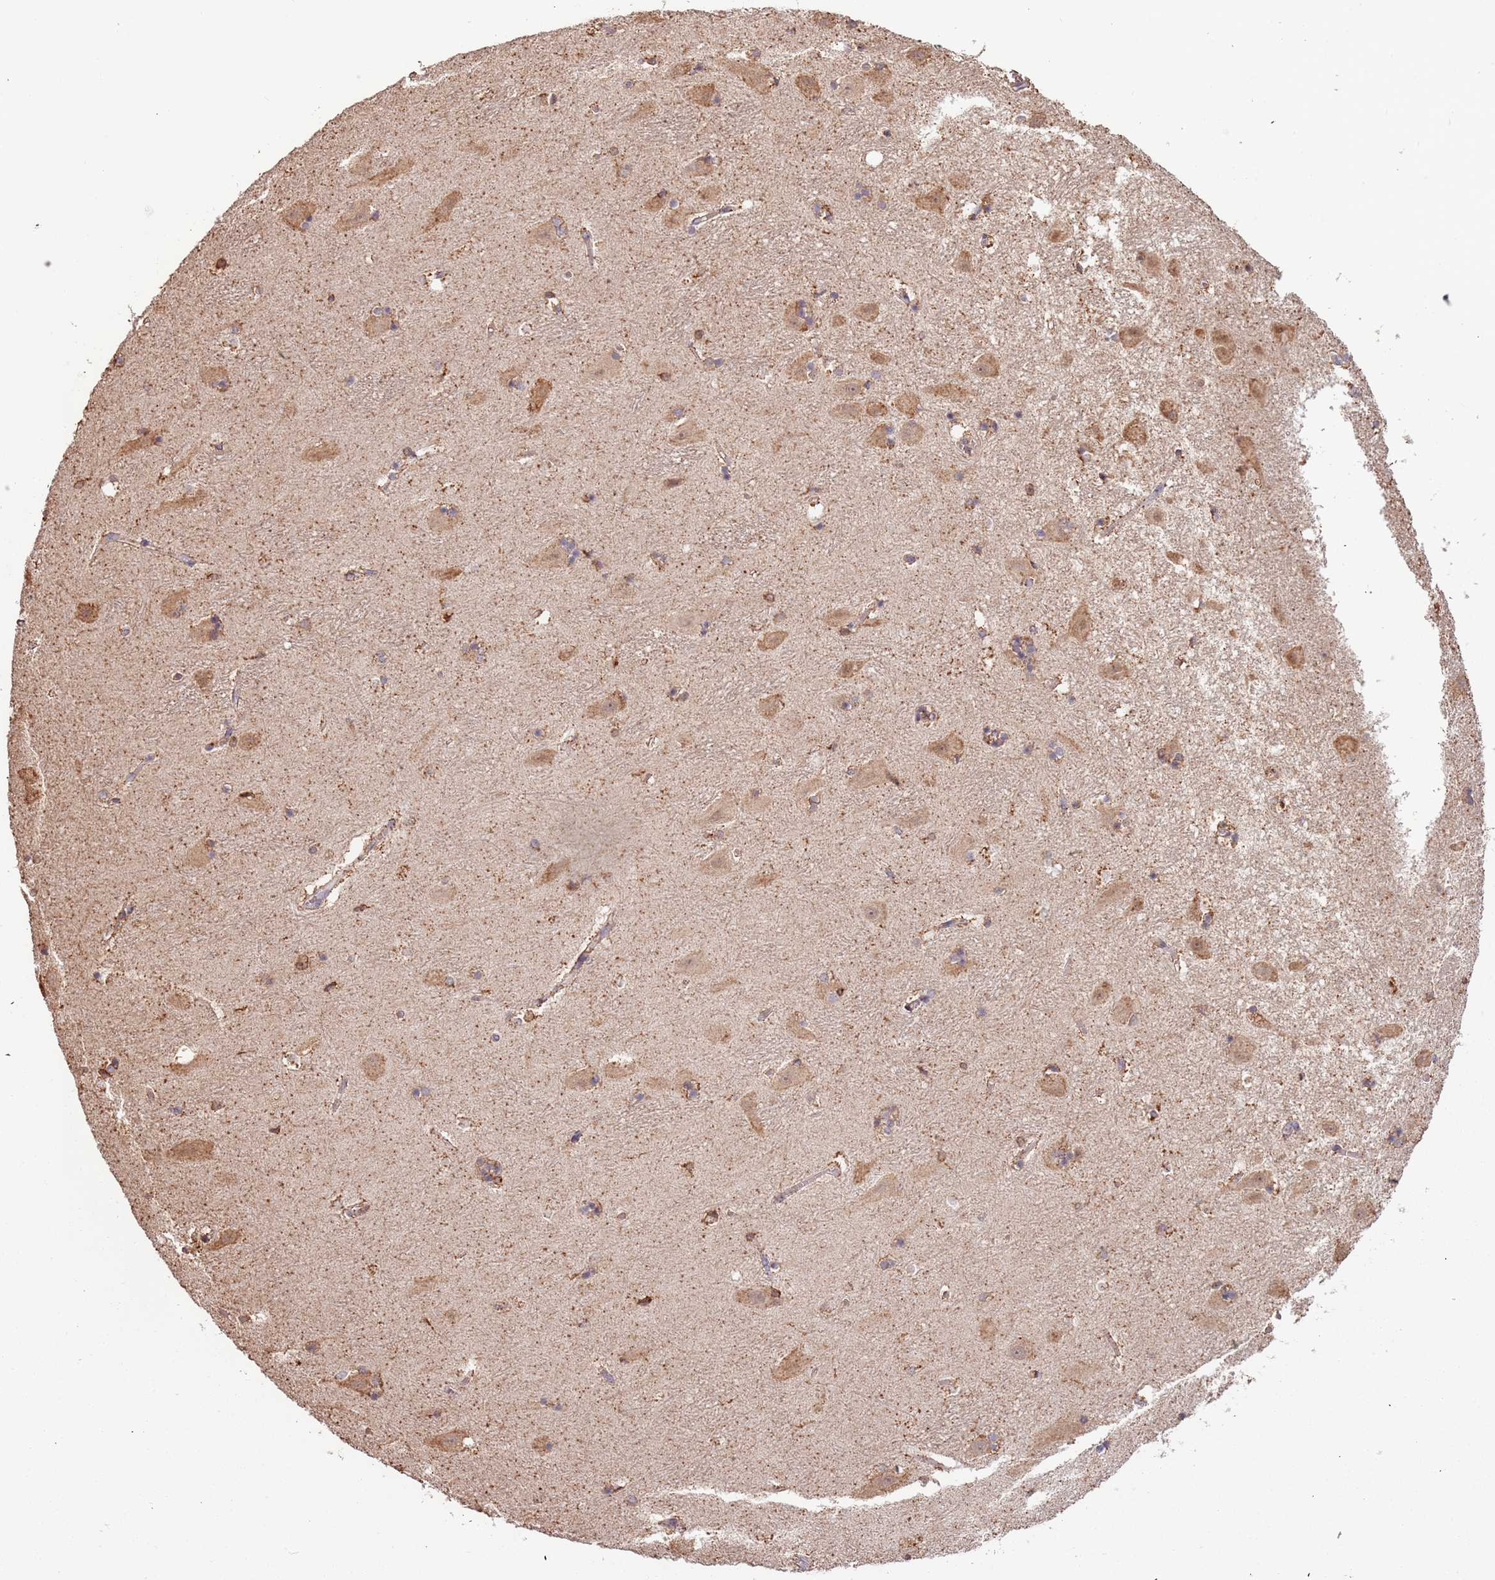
{"staining": {"intensity": "moderate", "quantity": "<25%", "location": "cytoplasmic/membranous"}, "tissue": "hippocampus", "cell_type": "Glial cells", "image_type": "normal", "snomed": [{"axis": "morphology", "description": "Normal tissue, NOS"}, {"axis": "topography", "description": "Hippocampus"}], "caption": "Immunohistochemistry (IHC) of benign hippocampus reveals low levels of moderate cytoplasmic/membranous positivity in about <25% of glial cells. Using DAB (brown) and hematoxylin (blue) stains, captured at high magnification using brightfield microscopy.", "gene": "ATOSB", "patient": {"sex": "female", "age": 52}}